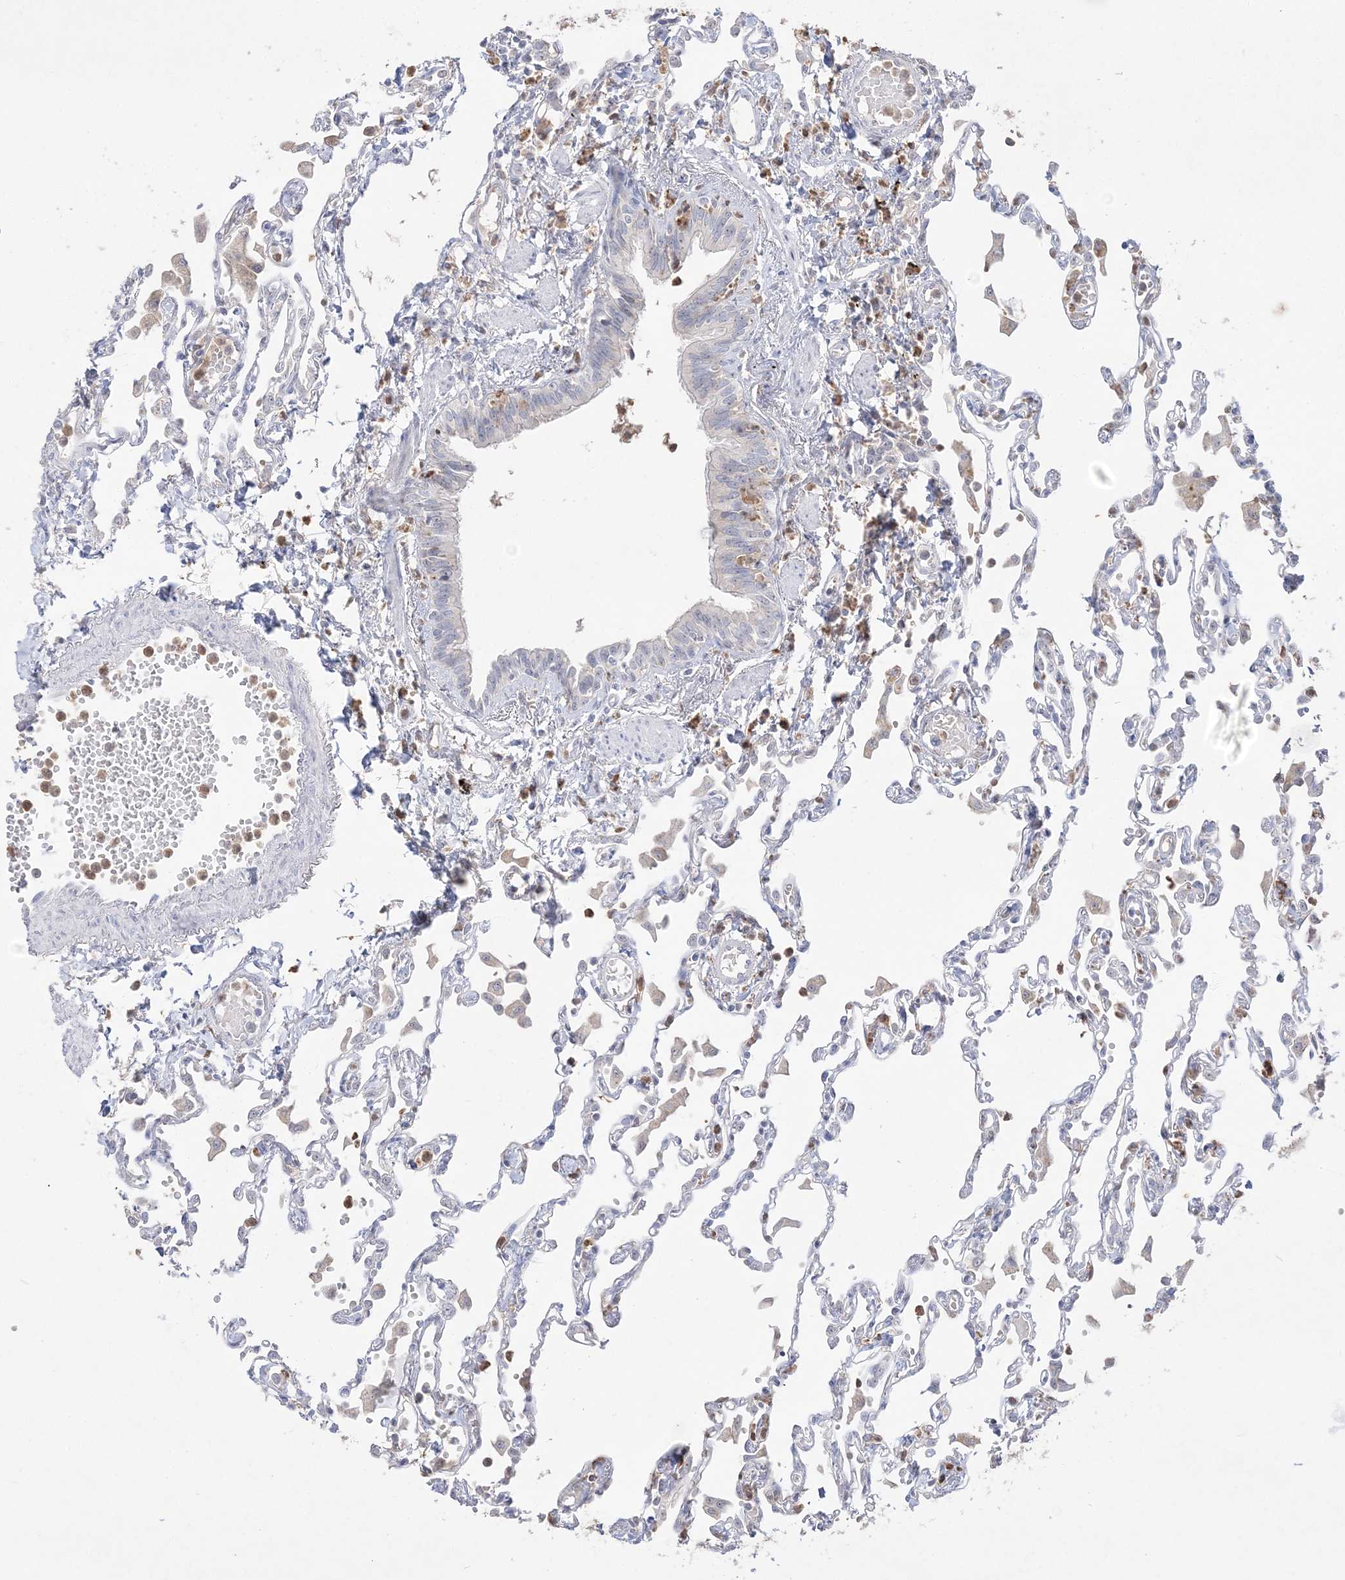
{"staining": {"intensity": "moderate", "quantity": "<25%", "location": "nuclear"}, "tissue": "lung", "cell_type": "Alveolar cells", "image_type": "normal", "snomed": [{"axis": "morphology", "description": "Normal tissue, NOS"}, {"axis": "topography", "description": "Bronchus"}, {"axis": "topography", "description": "Lung"}], "caption": "Lung stained for a protein exhibits moderate nuclear positivity in alveolar cells. (Brightfield microscopy of DAB IHC at high magnification).", "gene": "NOP16", "patient": {"sex": "female", "age": 49}}